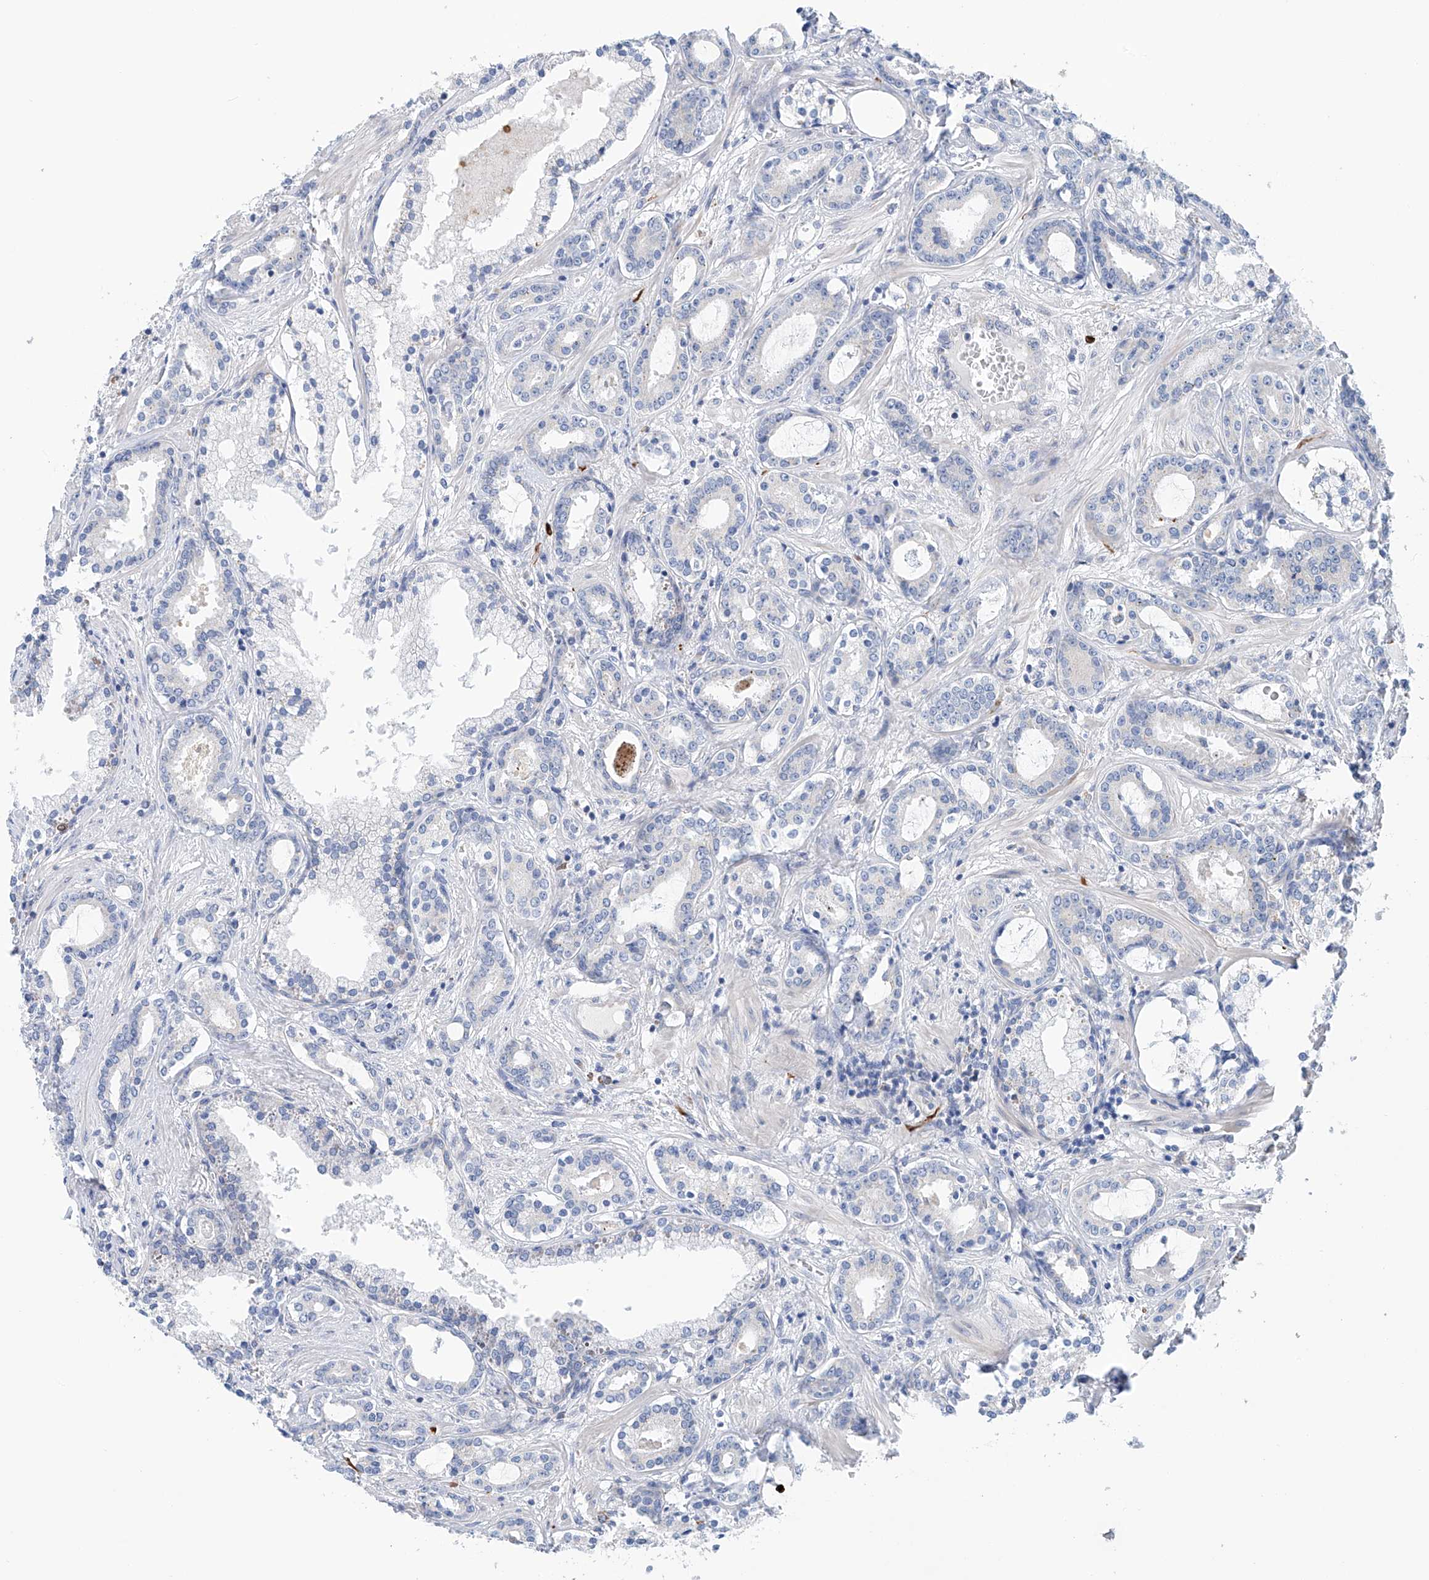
{"staining": {"intensity": "negative", "quantity": "none", "location": "none"}, "tissue": "prostate cancer", "cell_type": "Tumor cells", "image_type": "cancer", "snomed": [{"axis": "morphology", "description": "Adenocarcinoma, High grade"}, {"axis": "topography", "description": "Prostate"}], "caption": "This is an immunohistochemistry image of human high-grade adenocarcinoma (prostate). There is no expression in tumor cells.", "gene": "CEP85L", "patient": {"sex": "male", "age": 58}}